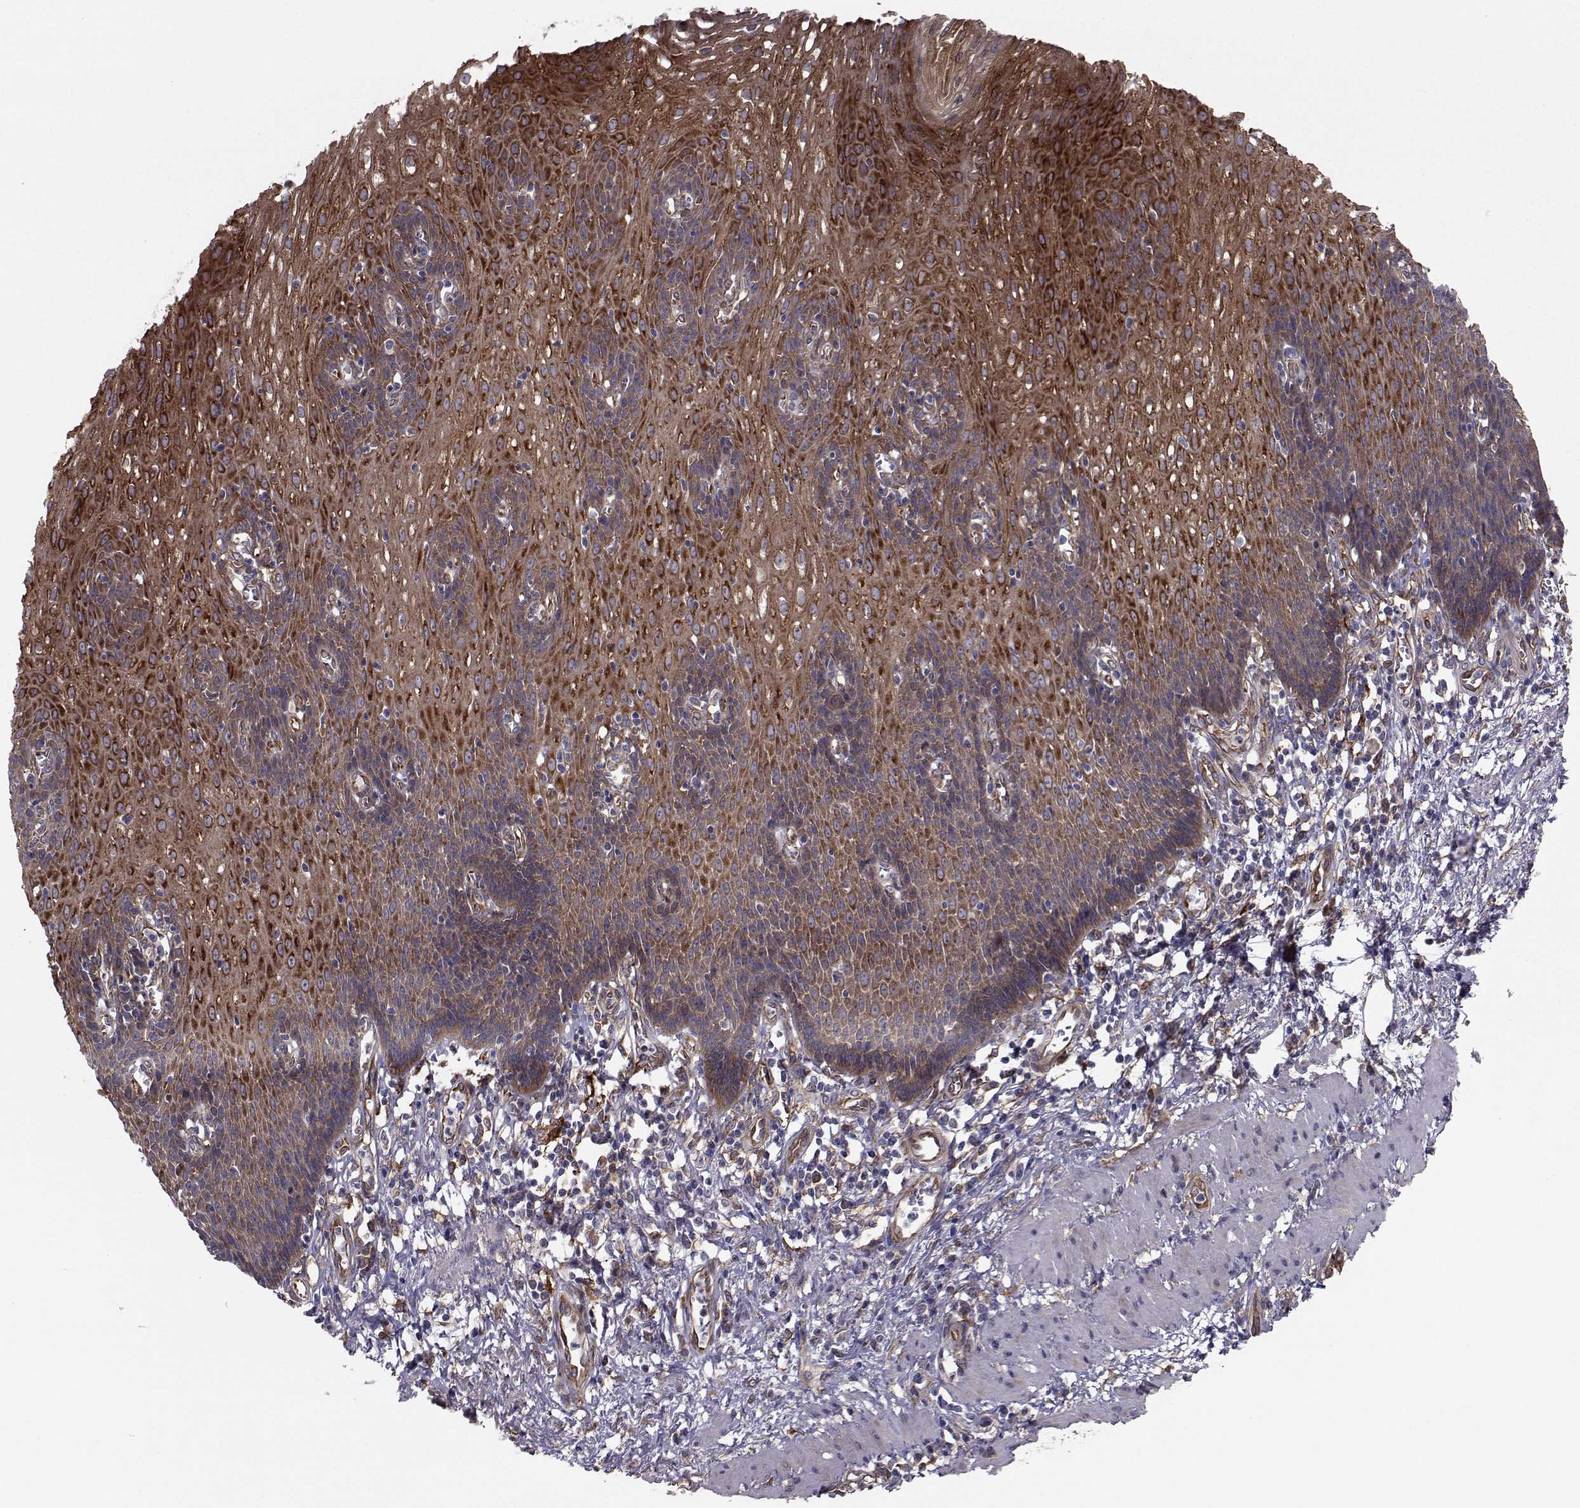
{"staining": {"intensity": "strong", "quantity": "25%-75%", "location": "cytoplasmic/membranous"}, "tissue": "esophagus", "cell_type": "Squamous epithelial cells", "image_type": "normal", "snomed": [{"axis": "morphology", "description": "Normal tissue, NOS"}, {"axis": "topography", "description": "Esophagus"}], "caption": "Immunohistochemical staining of normal esophagus displays strong cytoplasmic/membranous protein expression in approximately 25%-75% of squamous epithelial cells.", "gene": "TRIP10", "patient": {"sex": "male", "age": 57}}